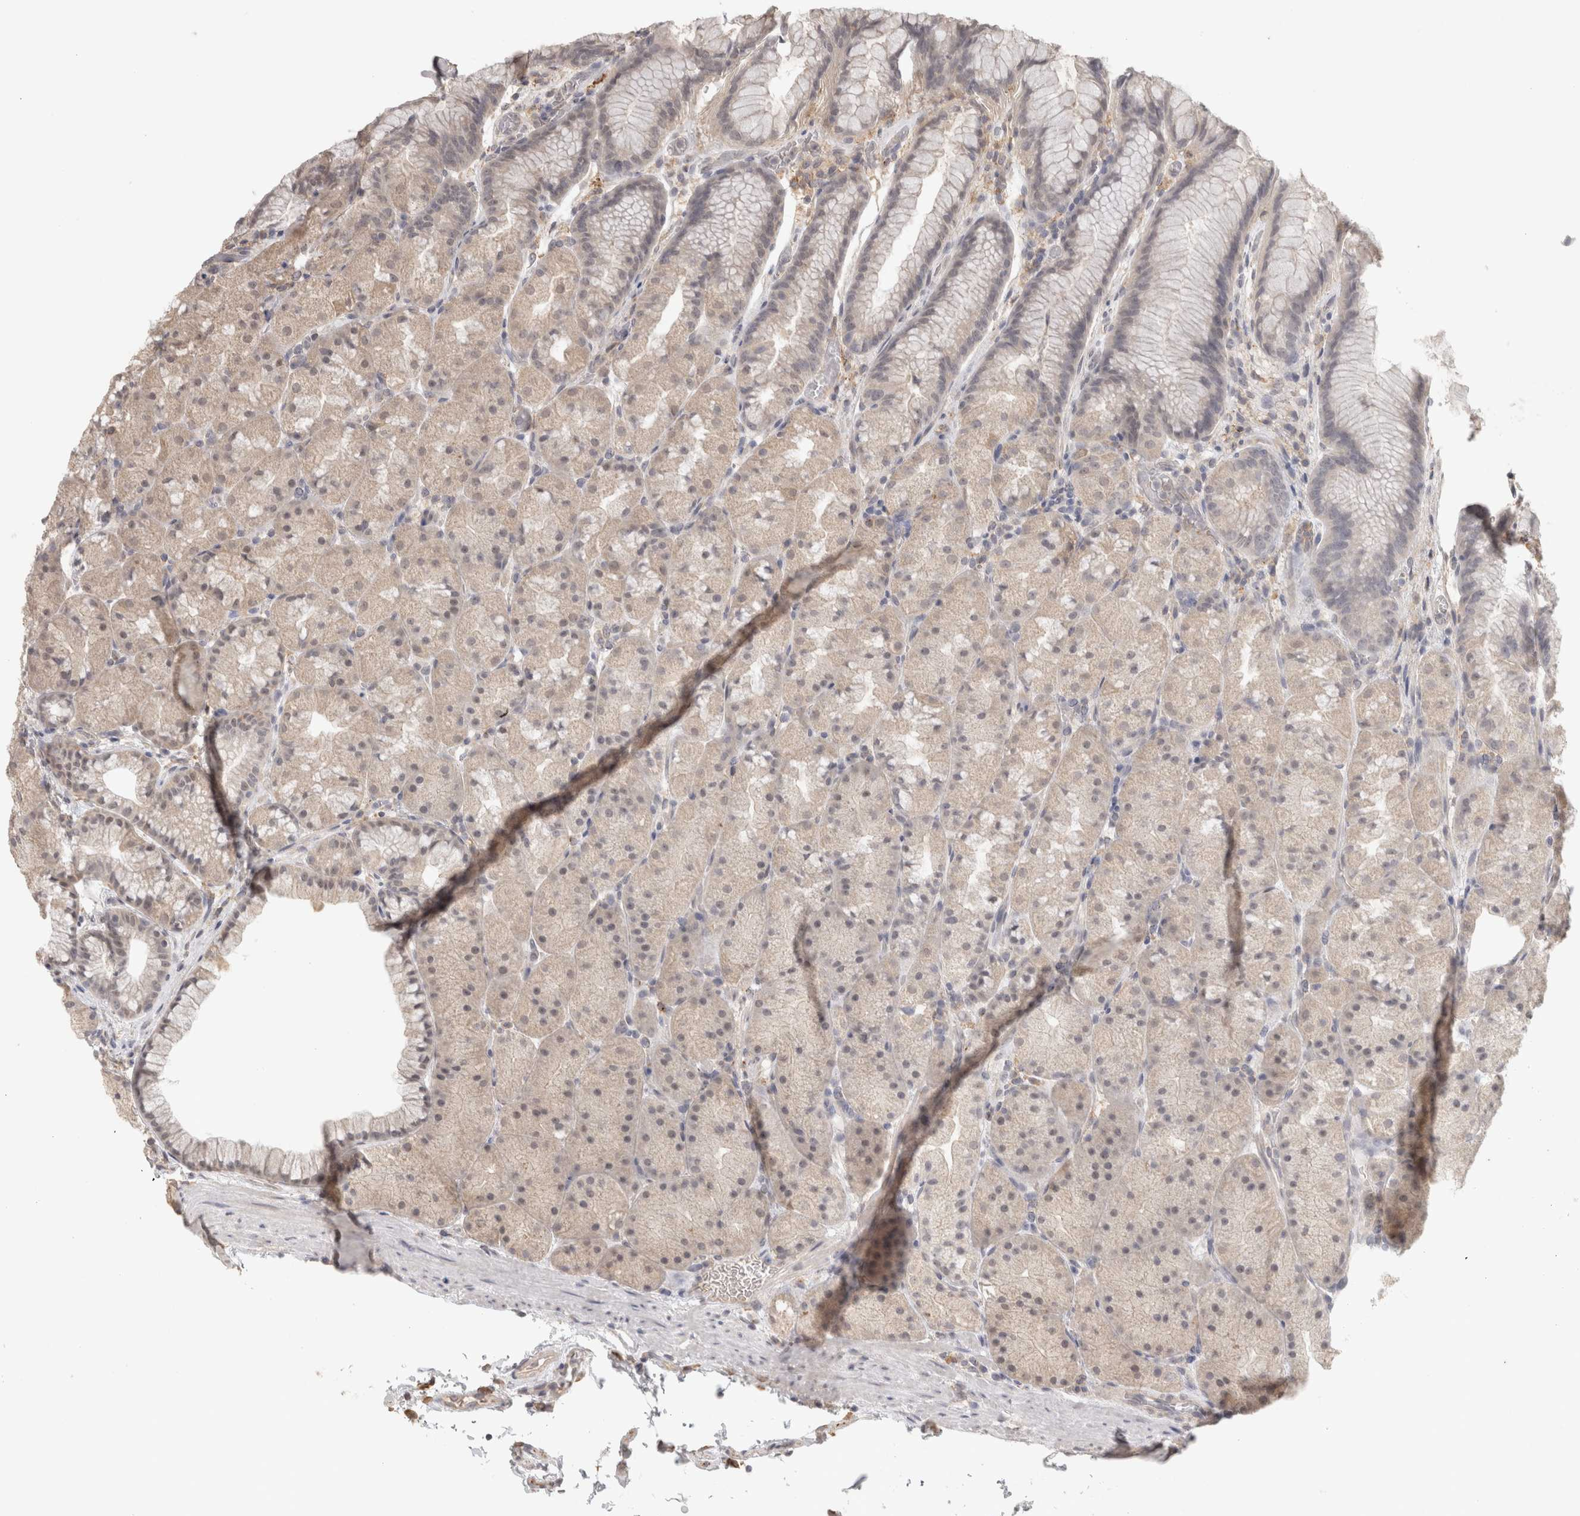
{"staining": {"intensity": "weak", "quantity": "<25%", "location": "cytoplasmic/membranous,nuclear"}, "tissue": "stomach", "cell_type": "Glandular cells", "image_type": "normal", "snomed": [{"axis": "morphology", "description": "Normal tissue, NOS"}, {"axis": "topography", "description": "Stomach, upper"}, {"axis": "topography", "description": "Stomach"}], "caption": "DAB immunohistochemical staining of benign stomach reveals no significant positivity in glandular cells. Nuclei are stained in blue.", "gene": "HAVCR2", "patient": {"sex": "male", "age": 48}}